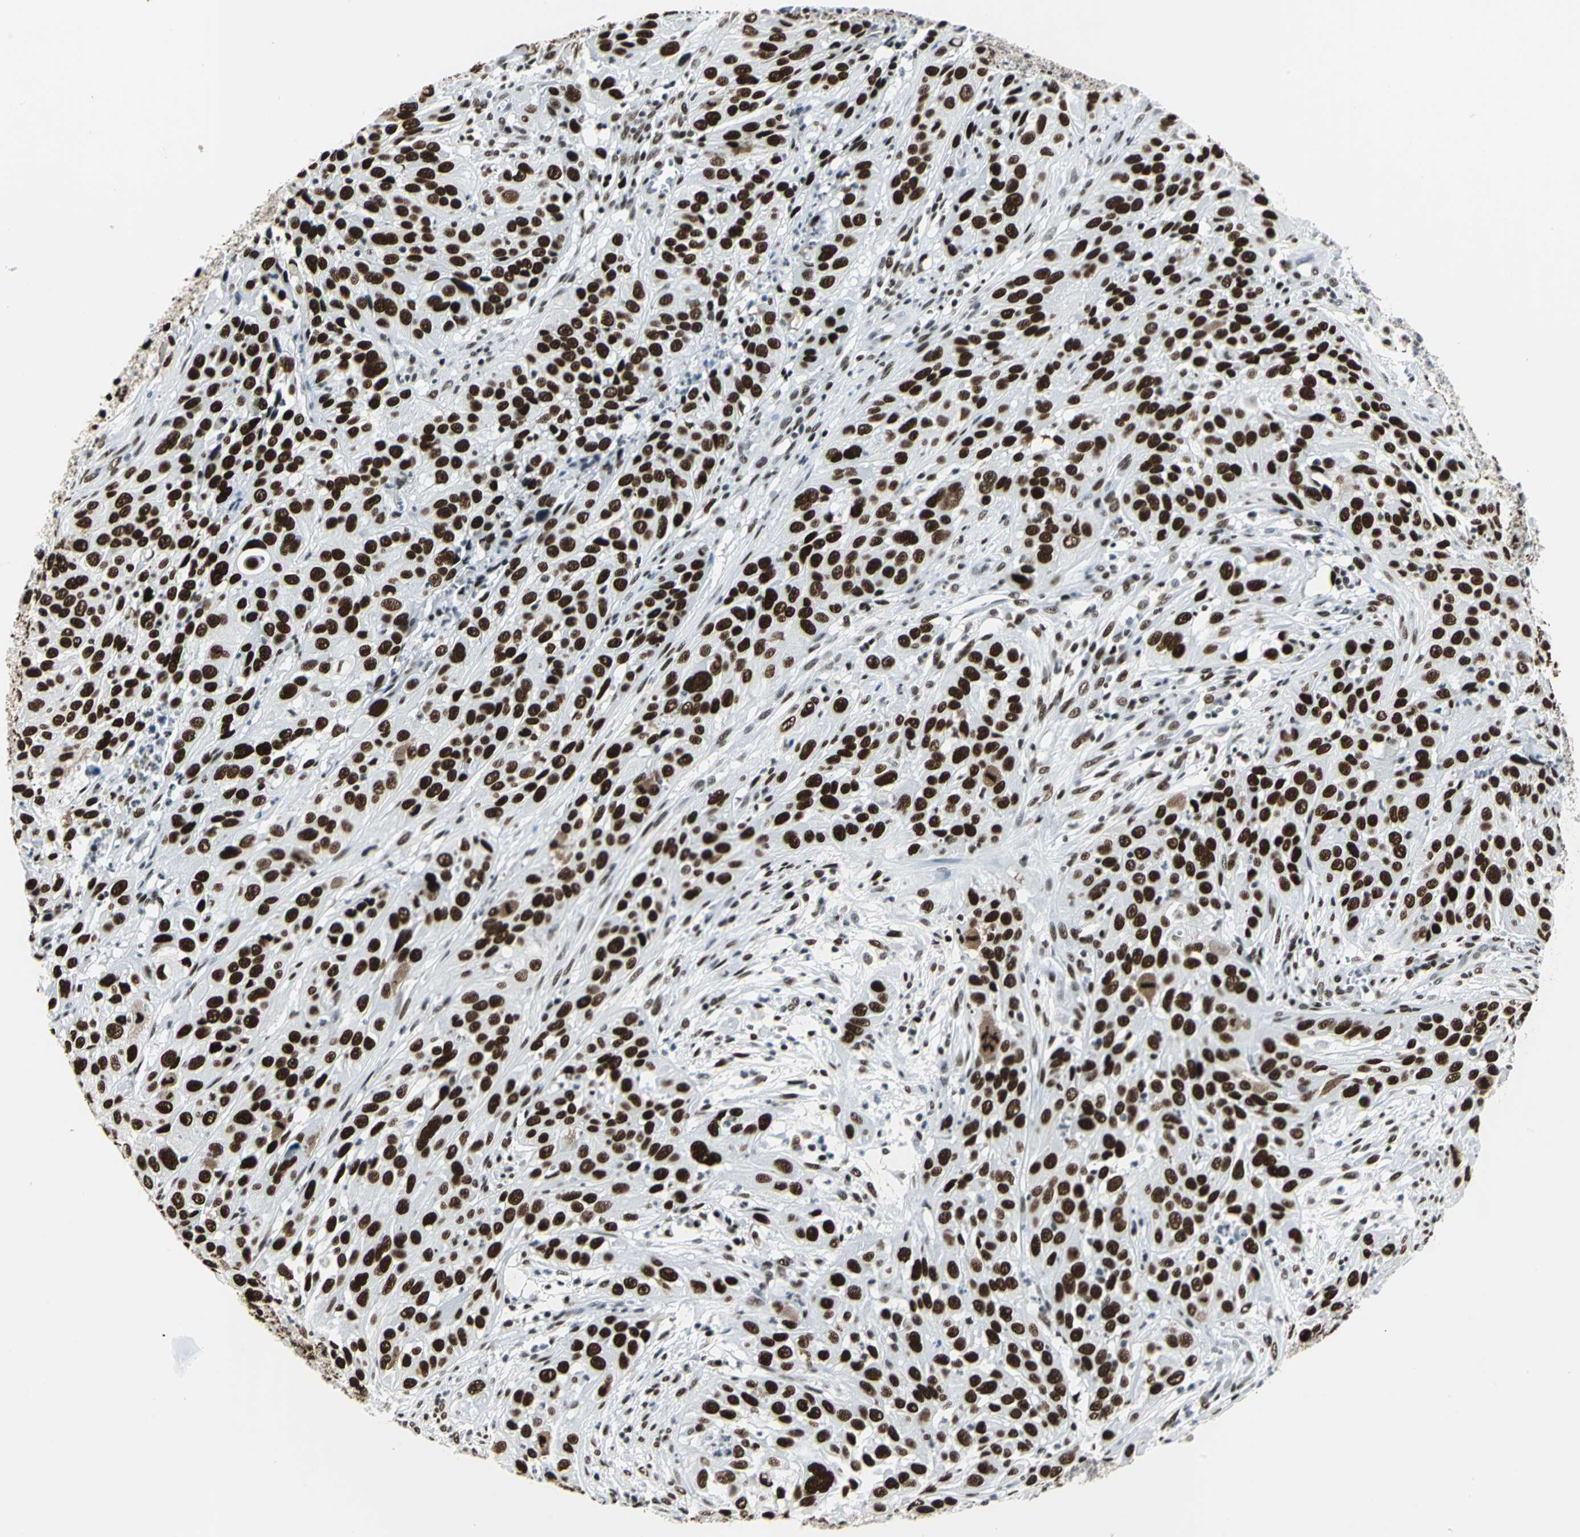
{"staining": {"intensity": "strong", "quantity": ">75%", "location": "nuclear"}, "tissue": "cervical cancer", "cell_type": "Tumor cells", "image_type": "cancer", "snomed": [{"axis": "morphology", "description": "Squamous cell carcinoma, NOS"}, {"axis": "topography", "description": "Cervix"}], "caption": "A brown stain highlights strong nuclear expression of a protein in human cervical cancer (squamous cell carcinoma) tumor cells. (DAB = brown stain, brightfield microscopy at high magnification).", "gene": "HDAC2", "patient": {"sex": "female", "age": 32}}